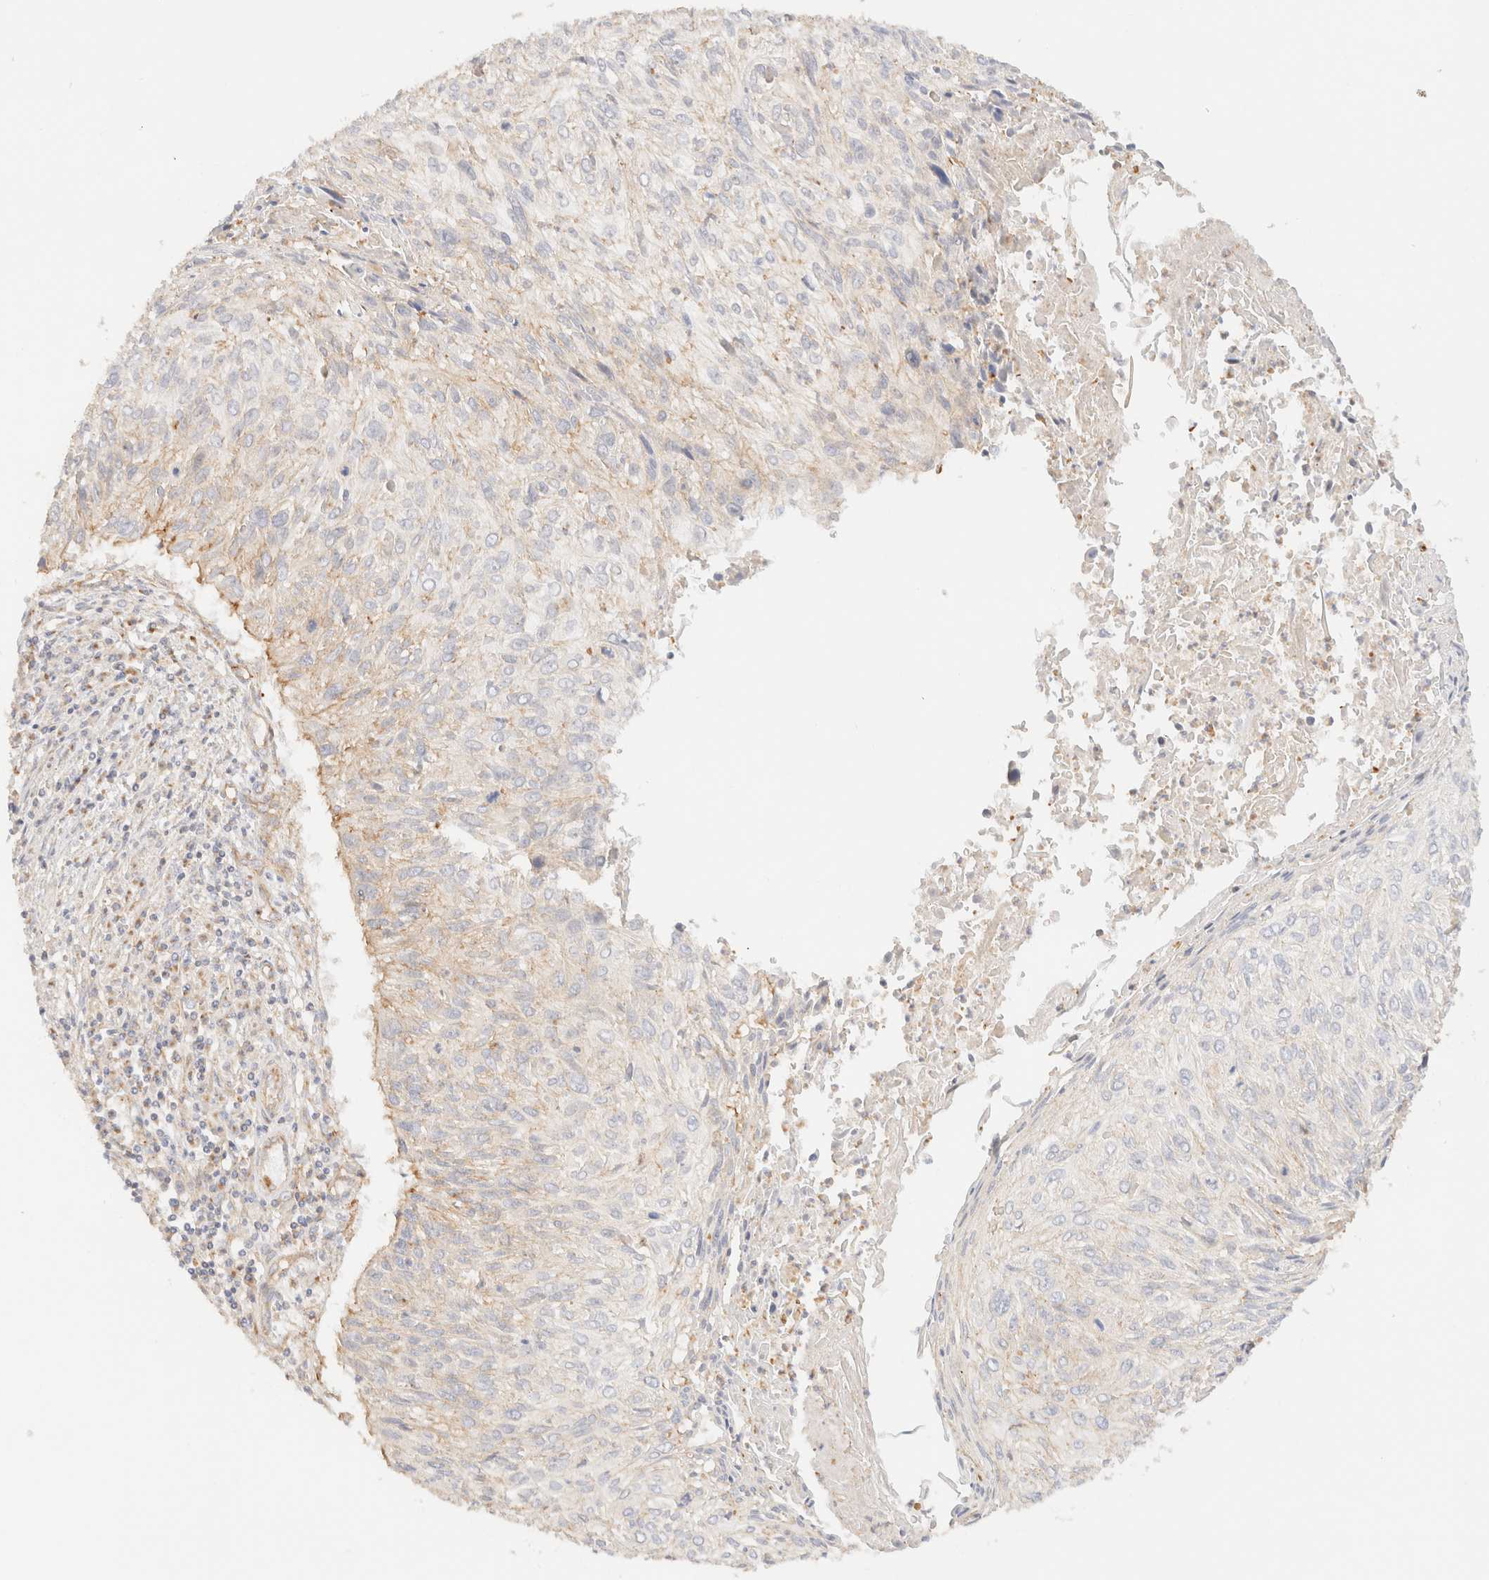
{"staining": {"intensity": "negative", "quantity": "none", "location": "none"}, "tissue": "cervical cancer", "cell_type": "Tumor cells", "image_type": "cancer", "snomed": [{"axis": "morphology", "description": "Squamous cell carcinoma, NOS"}, {"axis": "topography", "description": "Cervix"}], "caption": "Squamous cell carcinoma (cervical) was stained to show a protein in brown. There is no significant staining in tumor cells.", "gene": "MYO10", "patient": {"sex": "female", "age": 51}}